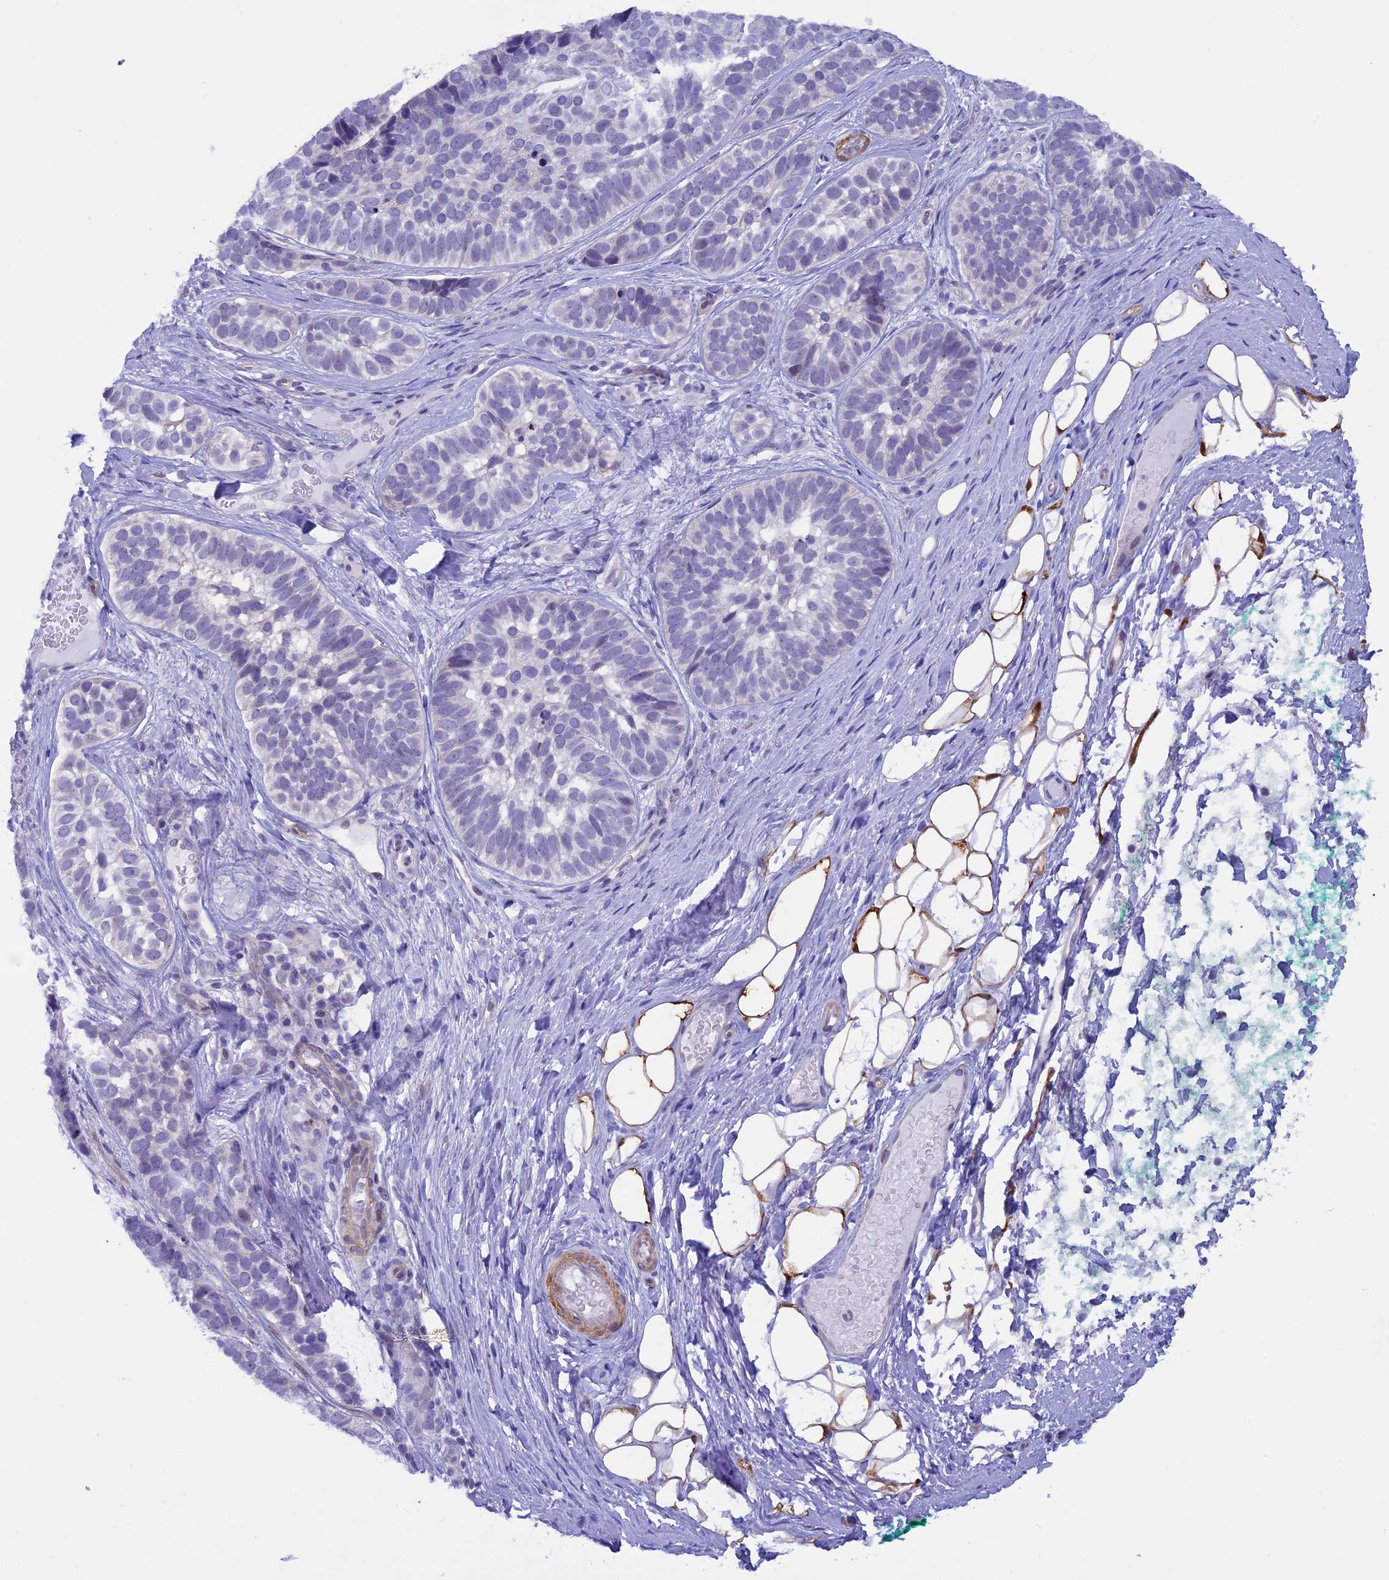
{"staining": {"intensity": "negative", "quantity": "none", "location": "none"}, "tissue": "skin cancer", "cell_type": "Tumor cells", "image_type": "cancer", "snomed": [{"axis": "morphology", "description": "Basal cell carcinoma"}, {"axis": "topography", "description": "Skin"}], "caption": "Tumor cells are negative for brown protein staining in basal cell carcinoma (skin). (DAB (3,3'-diaminobenzidine) IHC, high magnification).", "gene": "IGSF6", "patient": {"sex": "male", "age": 62}}